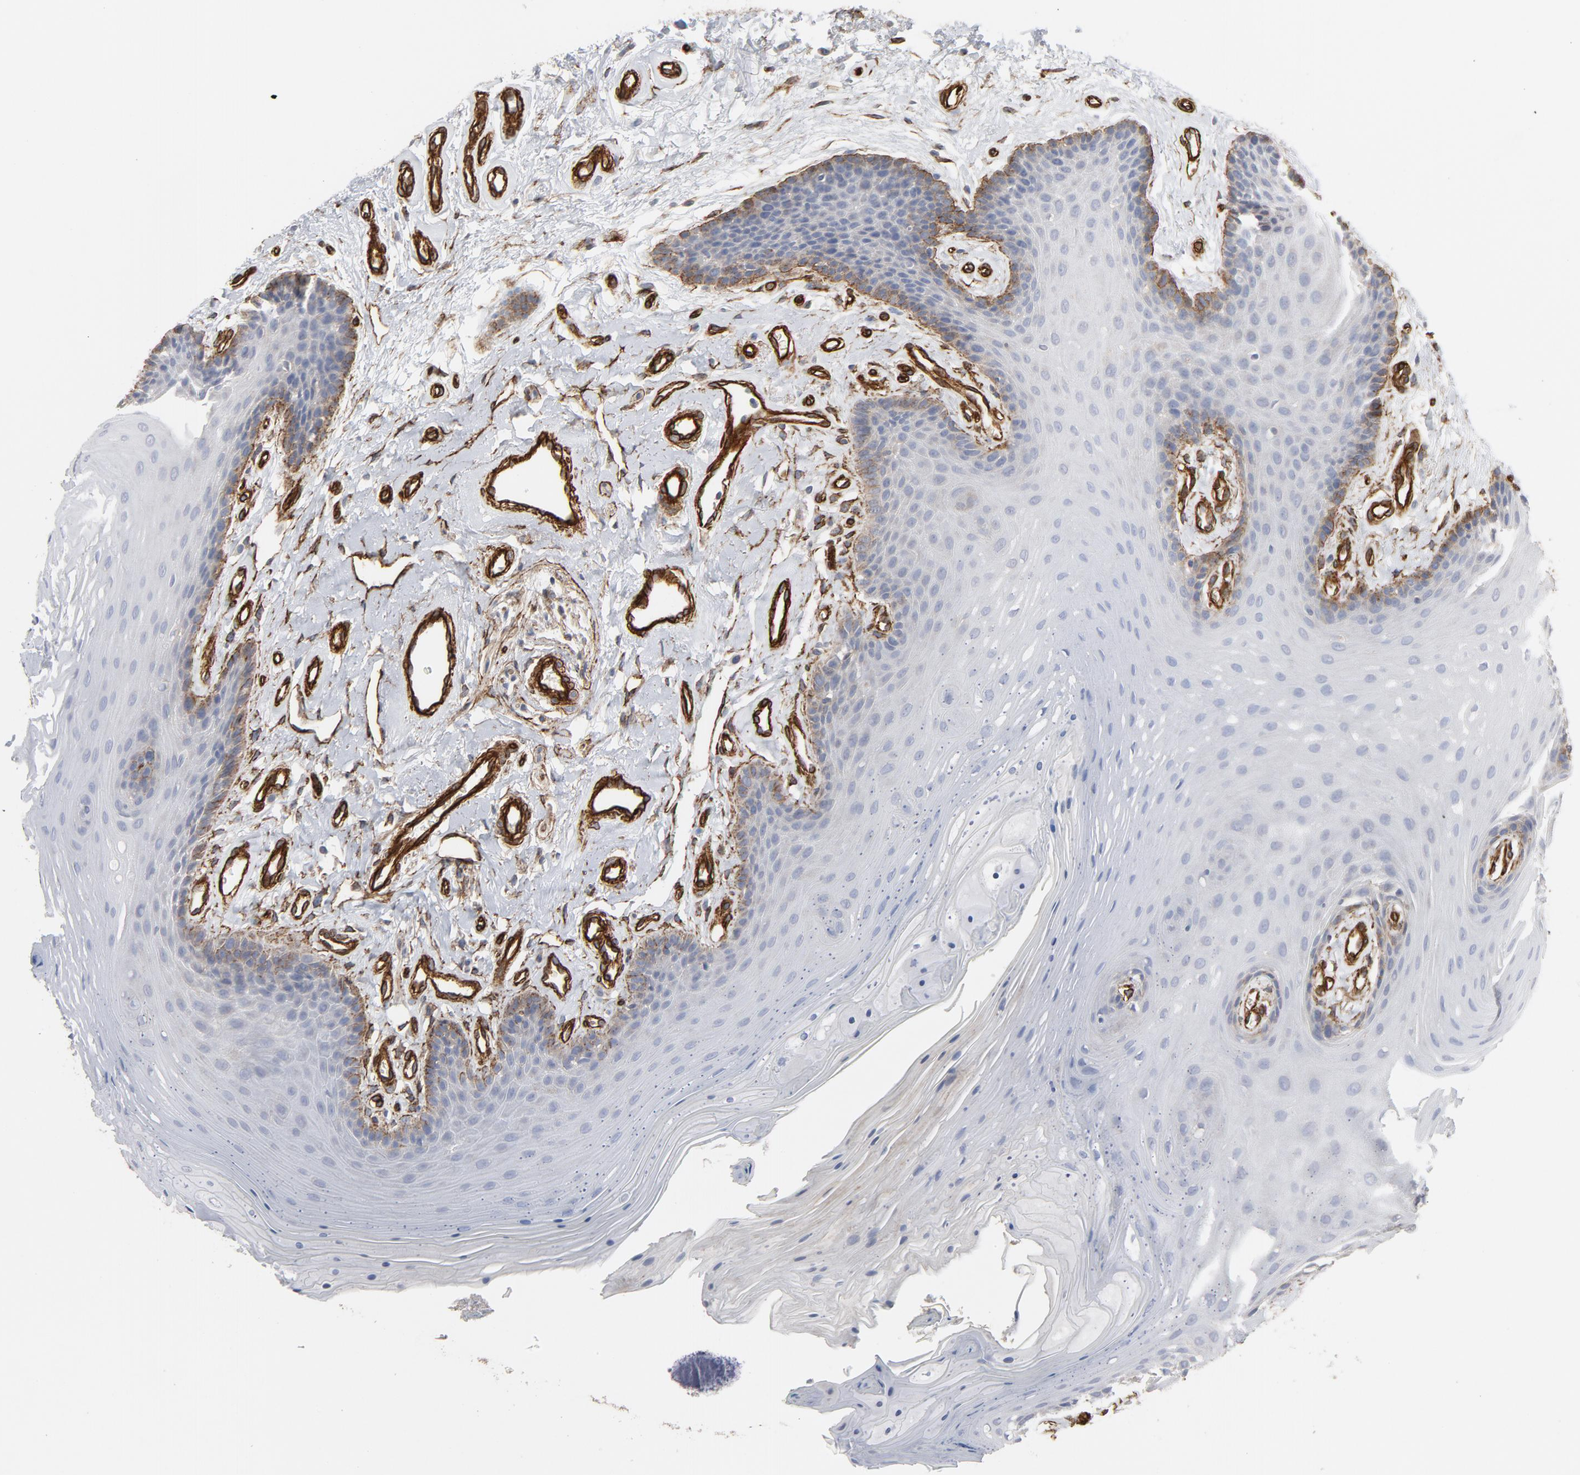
{"staining": {"intensity": "moderate", "quantity": "<25%", "location": "cytoplasmic/membranous"}, "tissue": "oral mucosa", "cell_type": "Squamous epithelial cells", "image_type": "normal", "snomed": [{"axis": "morphology", "description": "Normal tissue, NOS"}, {"axis": "topography", "description": "Oral tissue"}], "caption": "Immunohistochemical staining of normal oral mucosa displays <25% levels of moderate cytoplasmic/membranous protein expression in approximately <25% of squamous epithelial cells.", "gene": "GNG2", "patient": {"sex": "male", "age": 62}}